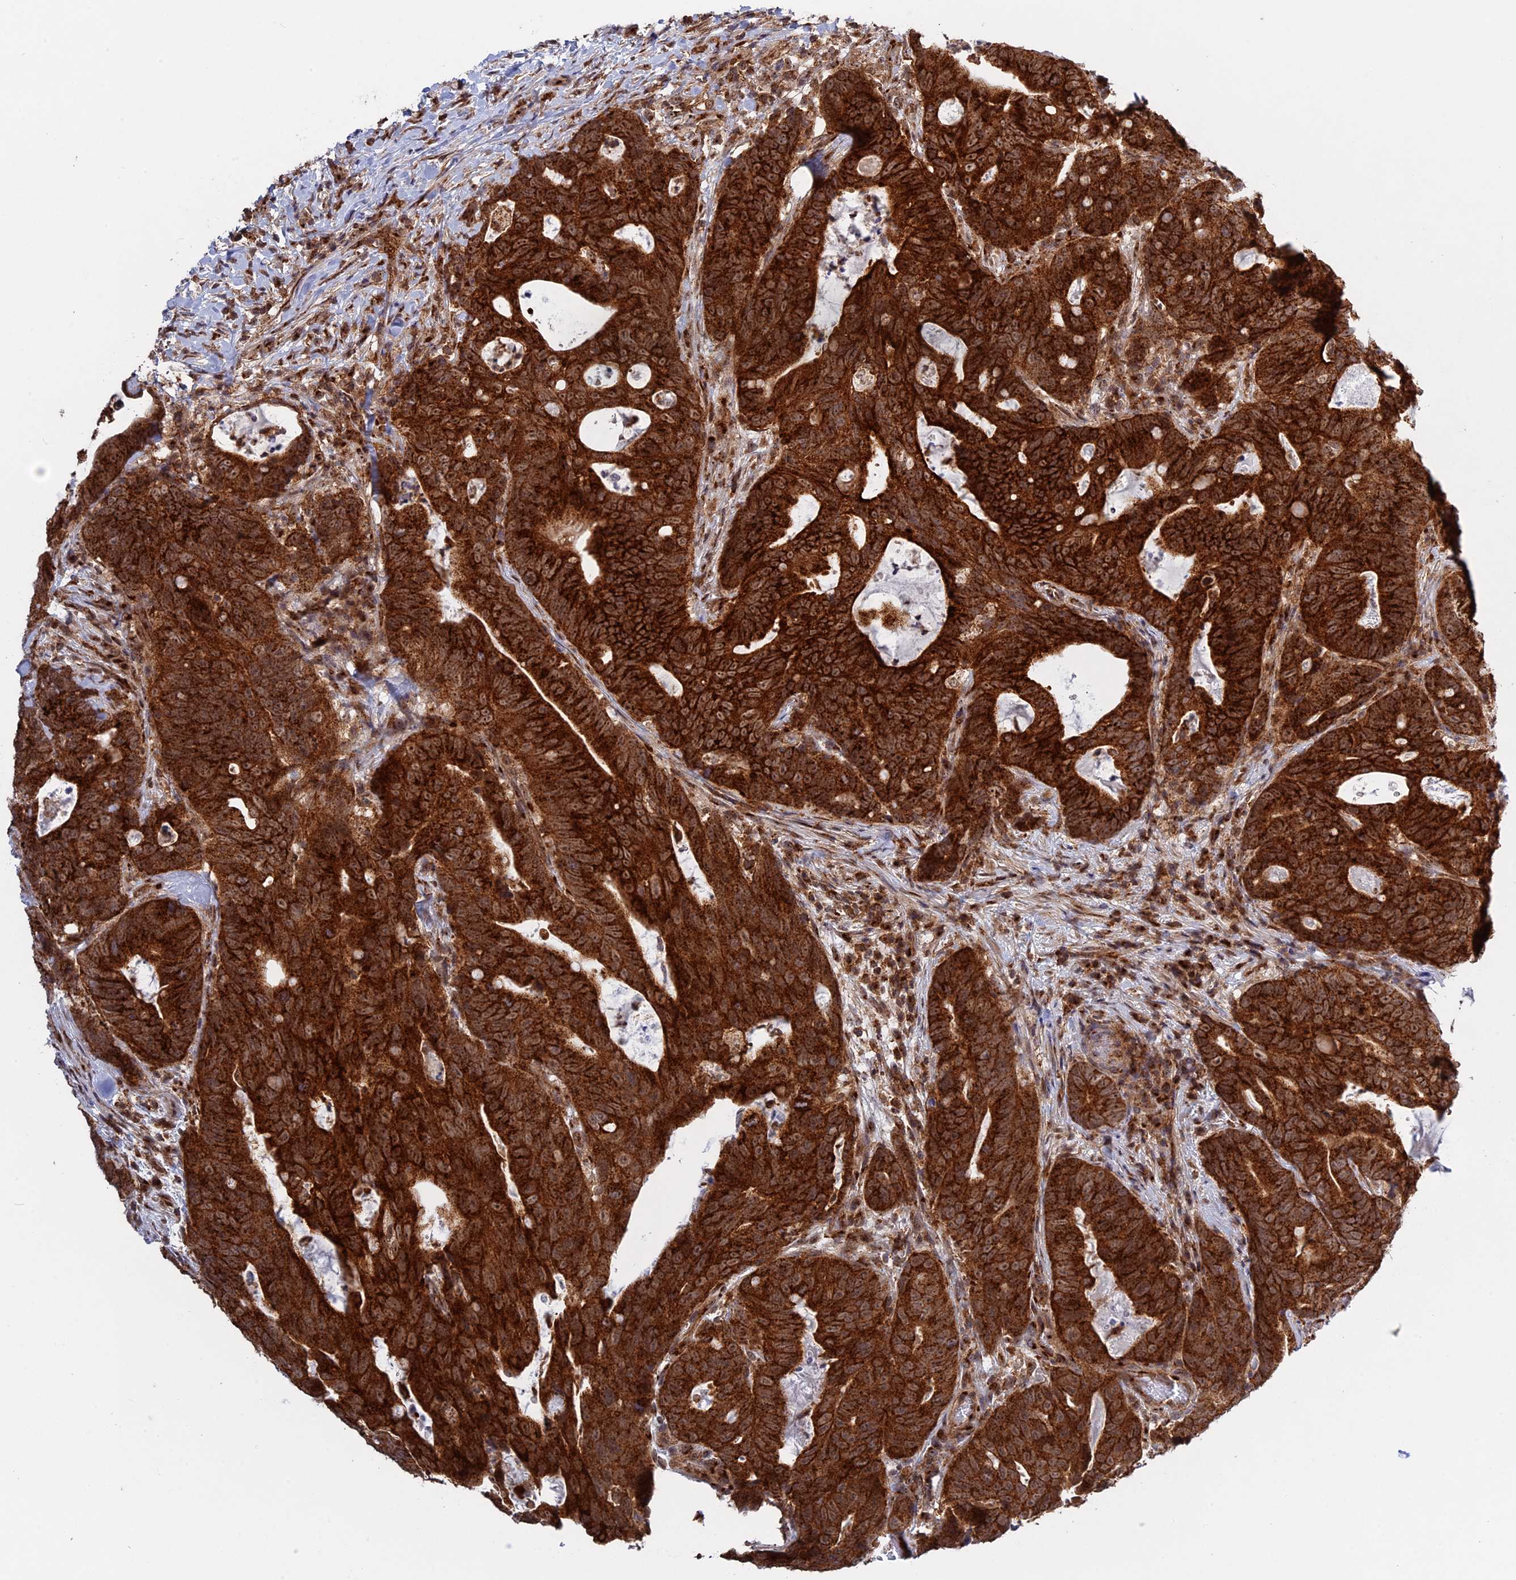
{"staining": {"intensity": "strong", "quantity": ">75%", "location": "cytoplasmic/membranous"}, "tissue": "colorectal cancer", "cell_type": "Tumor cells", "image_type": "cancer", "snomed": [{"axis": "morphology", "description": "Adenocarcinoma, NOS"}, {"axis": "topography", "description": "Colon"}], "caption": "Adenocarcinoma (colorectal) stained with a brown dye demonstrates strong cytoplasmic/membranous positive staining in approximately >75% of tumor cells.", "gene": "CLINT1", "patient": {"sex": "female", "age": 82}}